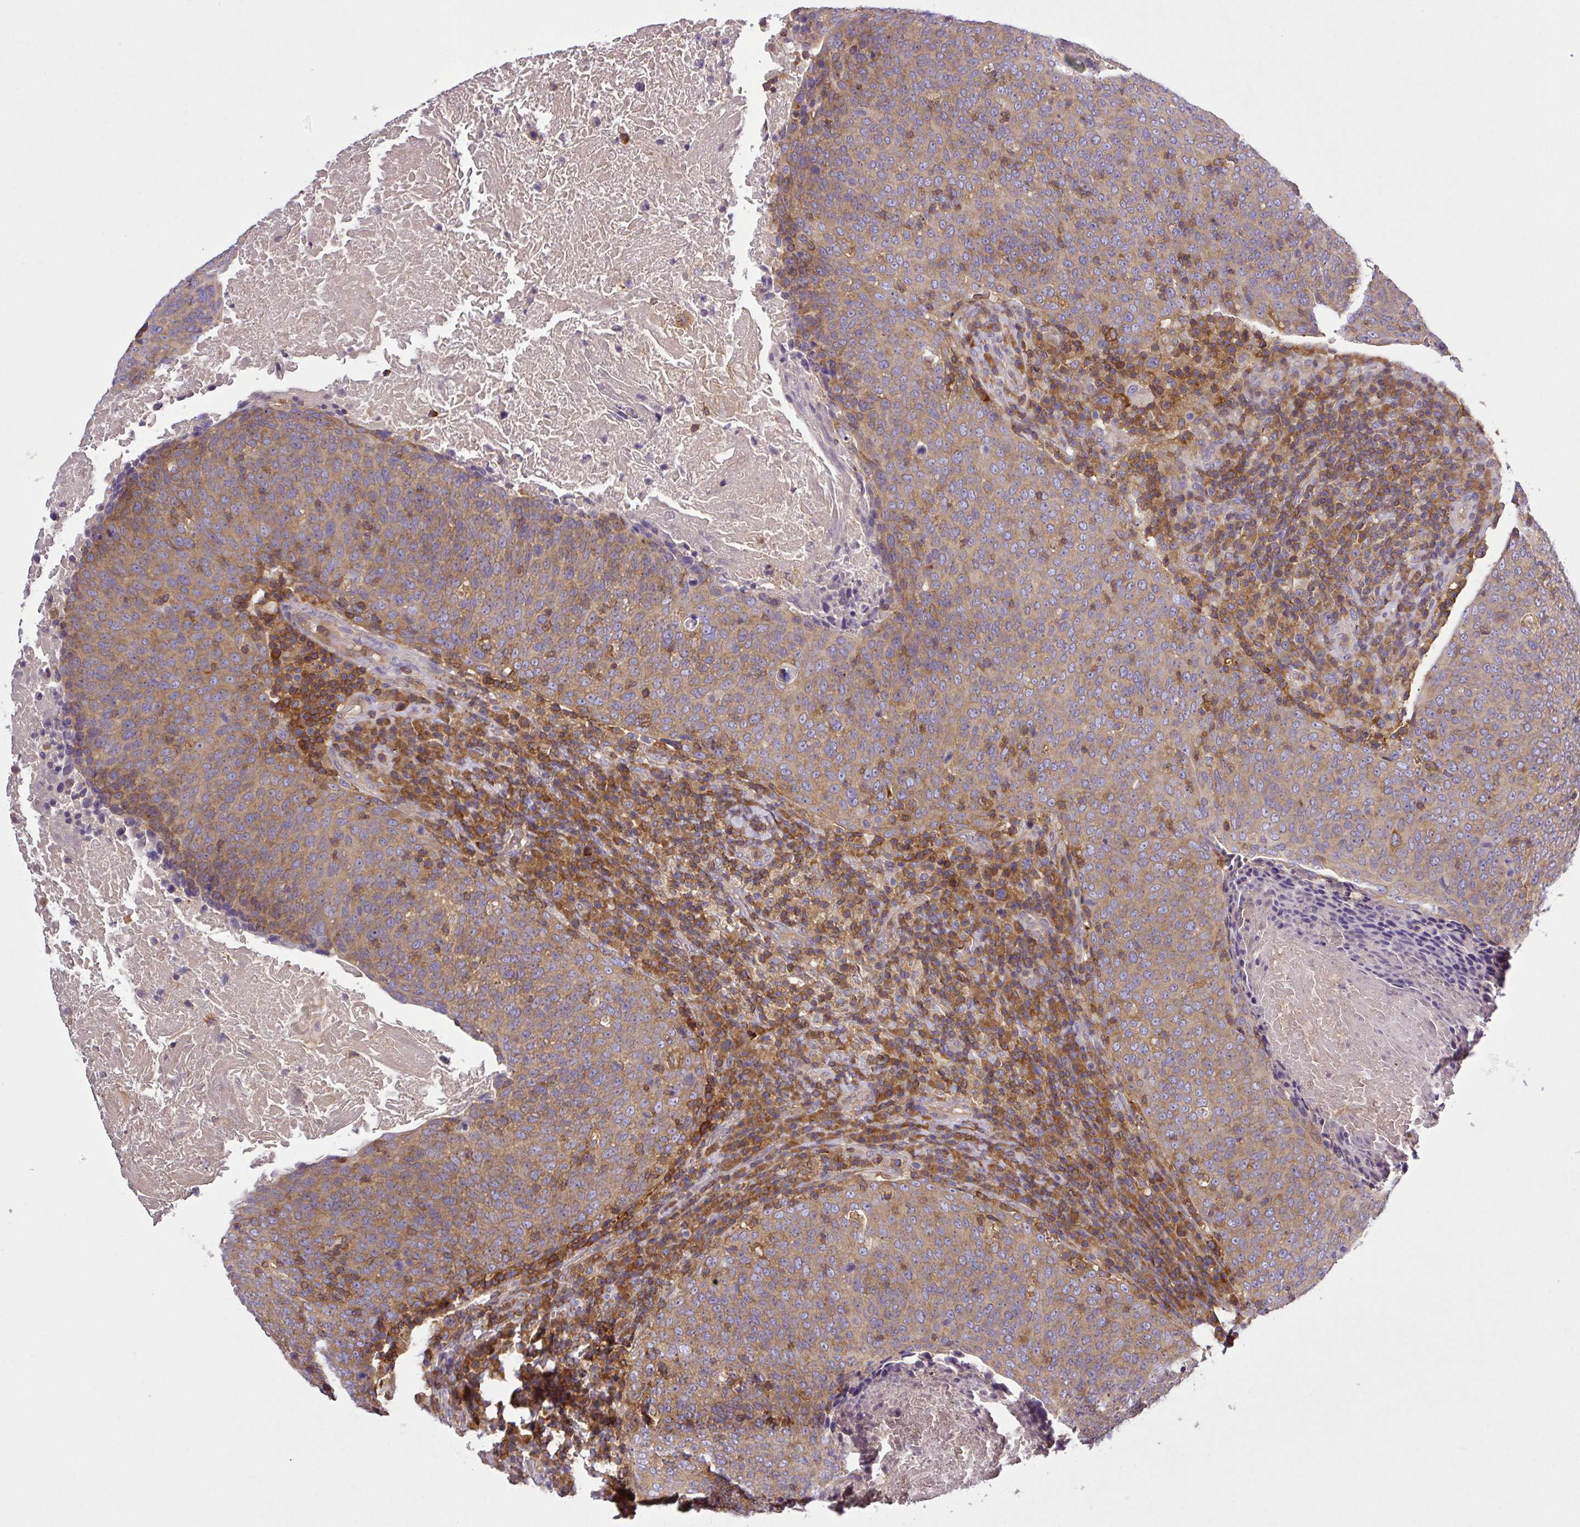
{"staining": {"intensity": "moderate", "quantity": ">75%", "location": "cytoplasmic/membranous"}, "tissue": "head and neck cancer", "cell_type": "Tumor cells", "image_type": "cancer", "snomed": [{"axis": "morphology", "description": "Squamous cell carcinoma, NOS"}, {"axis": "morphology", "description": "Squamous cell carcinoma, metastatic, NOS"}, {"axis": "topography", "description": "Lymph node"}, {"axis": "topography", "description": "Head-Neck"}], "caption": "A histopathology image of human head and neck cancer stained for a protein shows moderate cytoplasmic/membranous brown staining in tumor cells. (DAB (3,3'-diaminobenzidine) IHC, brown staining for protein, blue staining for nuclei).", "gene": "LRRC74B", "patient": {"sex": "male", "age": 62}}